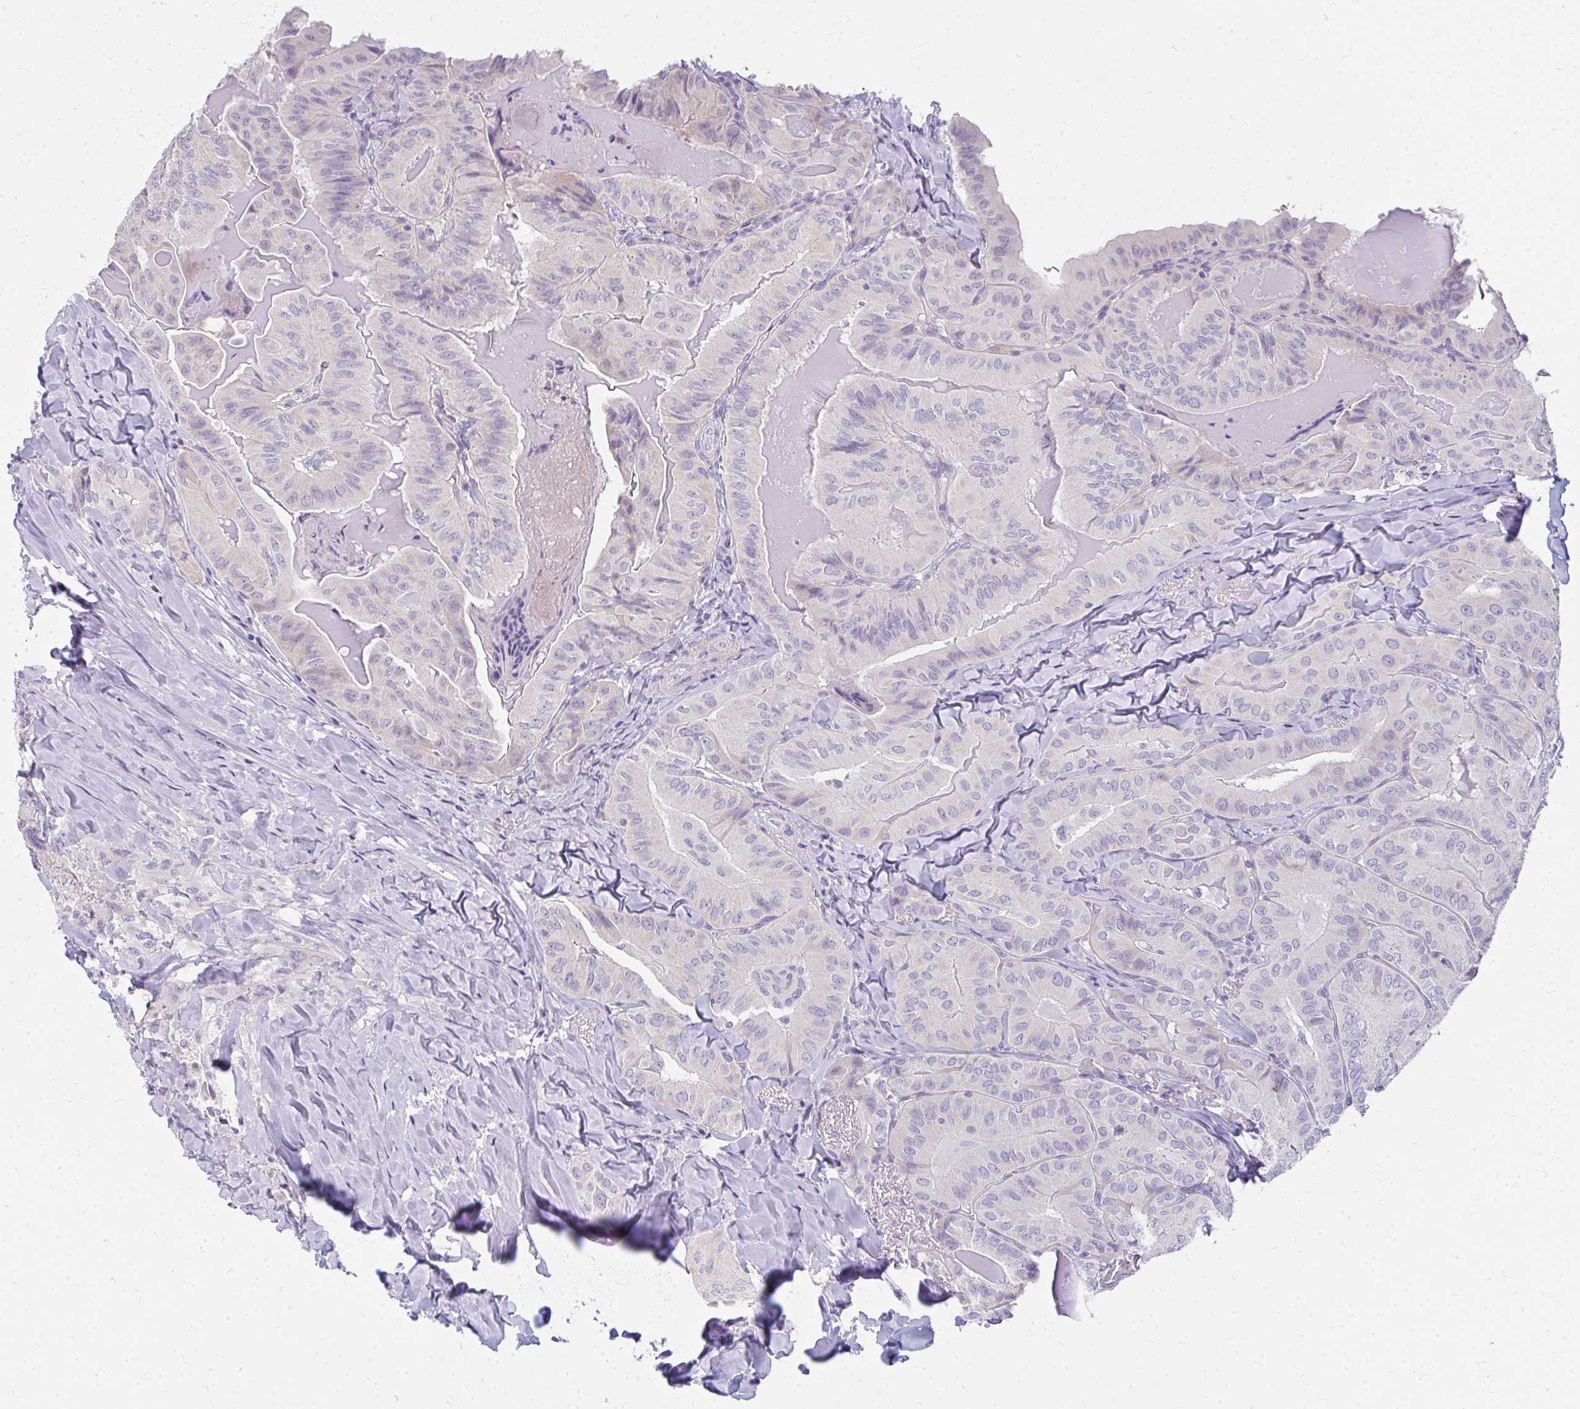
{"staining": {"intensity": "negative", "quantity": "none", "location": "none"}, "tissue": "thyroid cancer", "cell_type": "Tumor cells", "image_type": "cancer", "snomed": [{"axis": "morphology", "description": "Papillary adenocarcinoma, NOS"}, {"axis": "topography", "description": "Thyroid gland"}], "caption": "DAB immunohistochemical staining of papillary adenocarcinoma (thyroid) displays no significant staining in tumor cells. The staining is performed using DAB brown chromogen with nuclei counter-stained in using hematoxylin.", "gene": "PPP1R3G", "patient": {"sex": "female", "age": 68}}